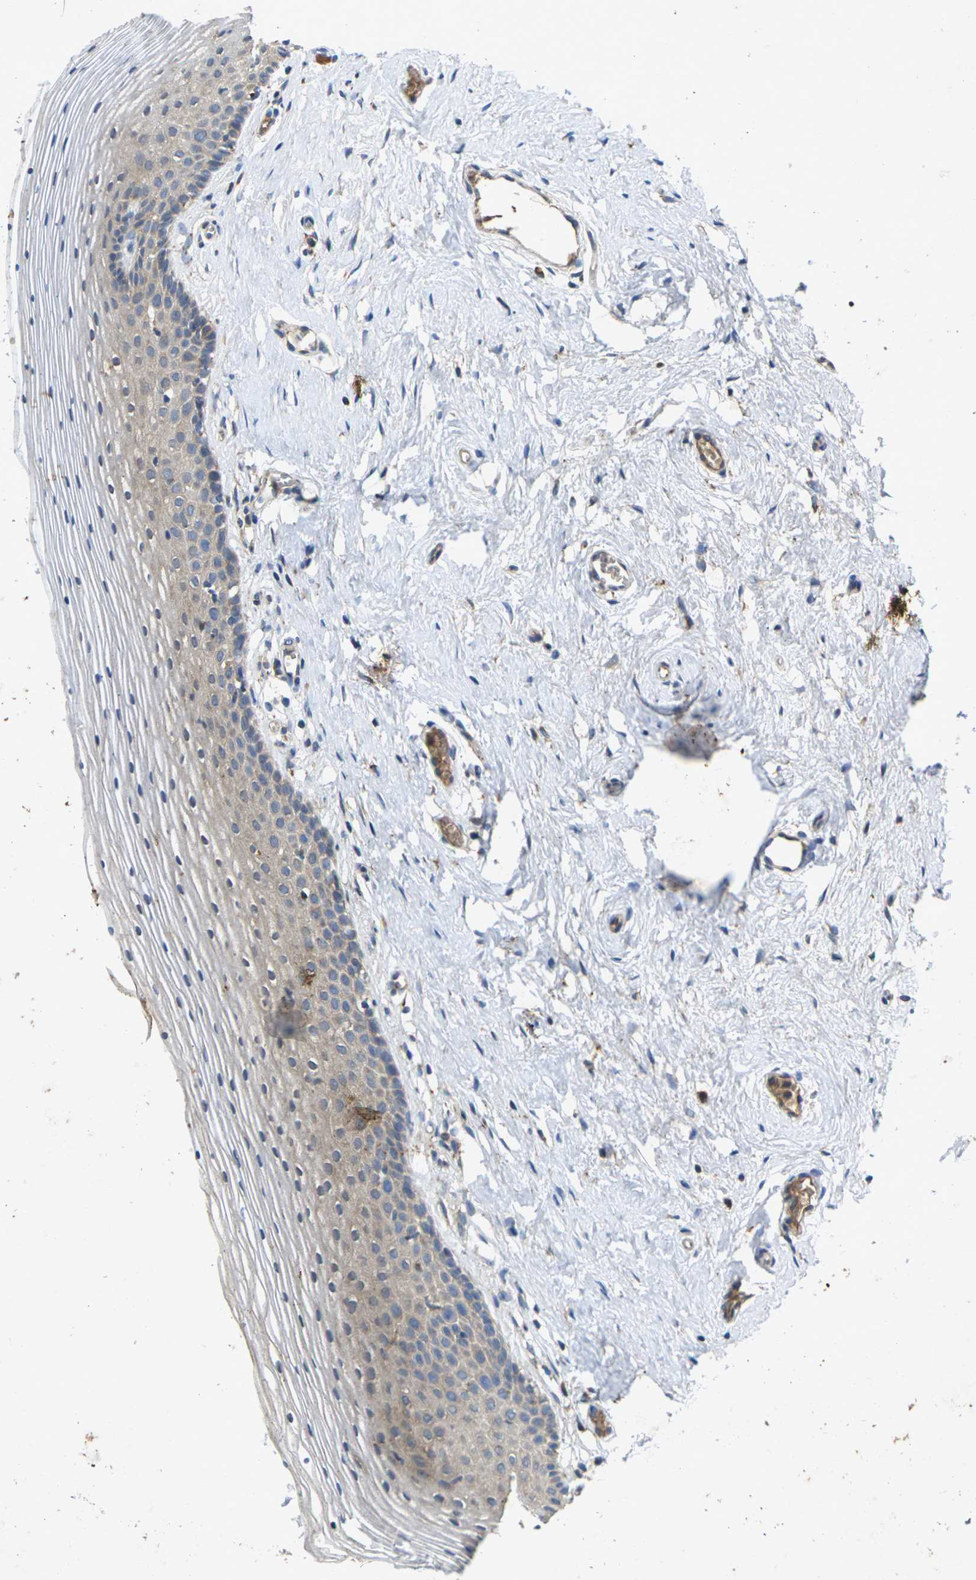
{"staining": {"intensity": "weak", "quantity": "<25%", "location": "cytoplasmic/membranous"}, "tissue": "vagina", "cell_type": "Squamous epithelial cells", "image_type": "normal", "snomed": [{"axis": "morphology", "description": "Normal tissue, NOS"}, {"axis": "topography", "description": "Vagina"}], "caption": "High power microscopy histopathology image of an immunohistochemistry photomicrograph of unremarkable vagina, revealing no significant expression in squamous epithelial cells. (DAB immunohistochemistry (IHC), high magnification).", "gene": "KIF1B", "patient": {"sex": "female", "age": 32}}